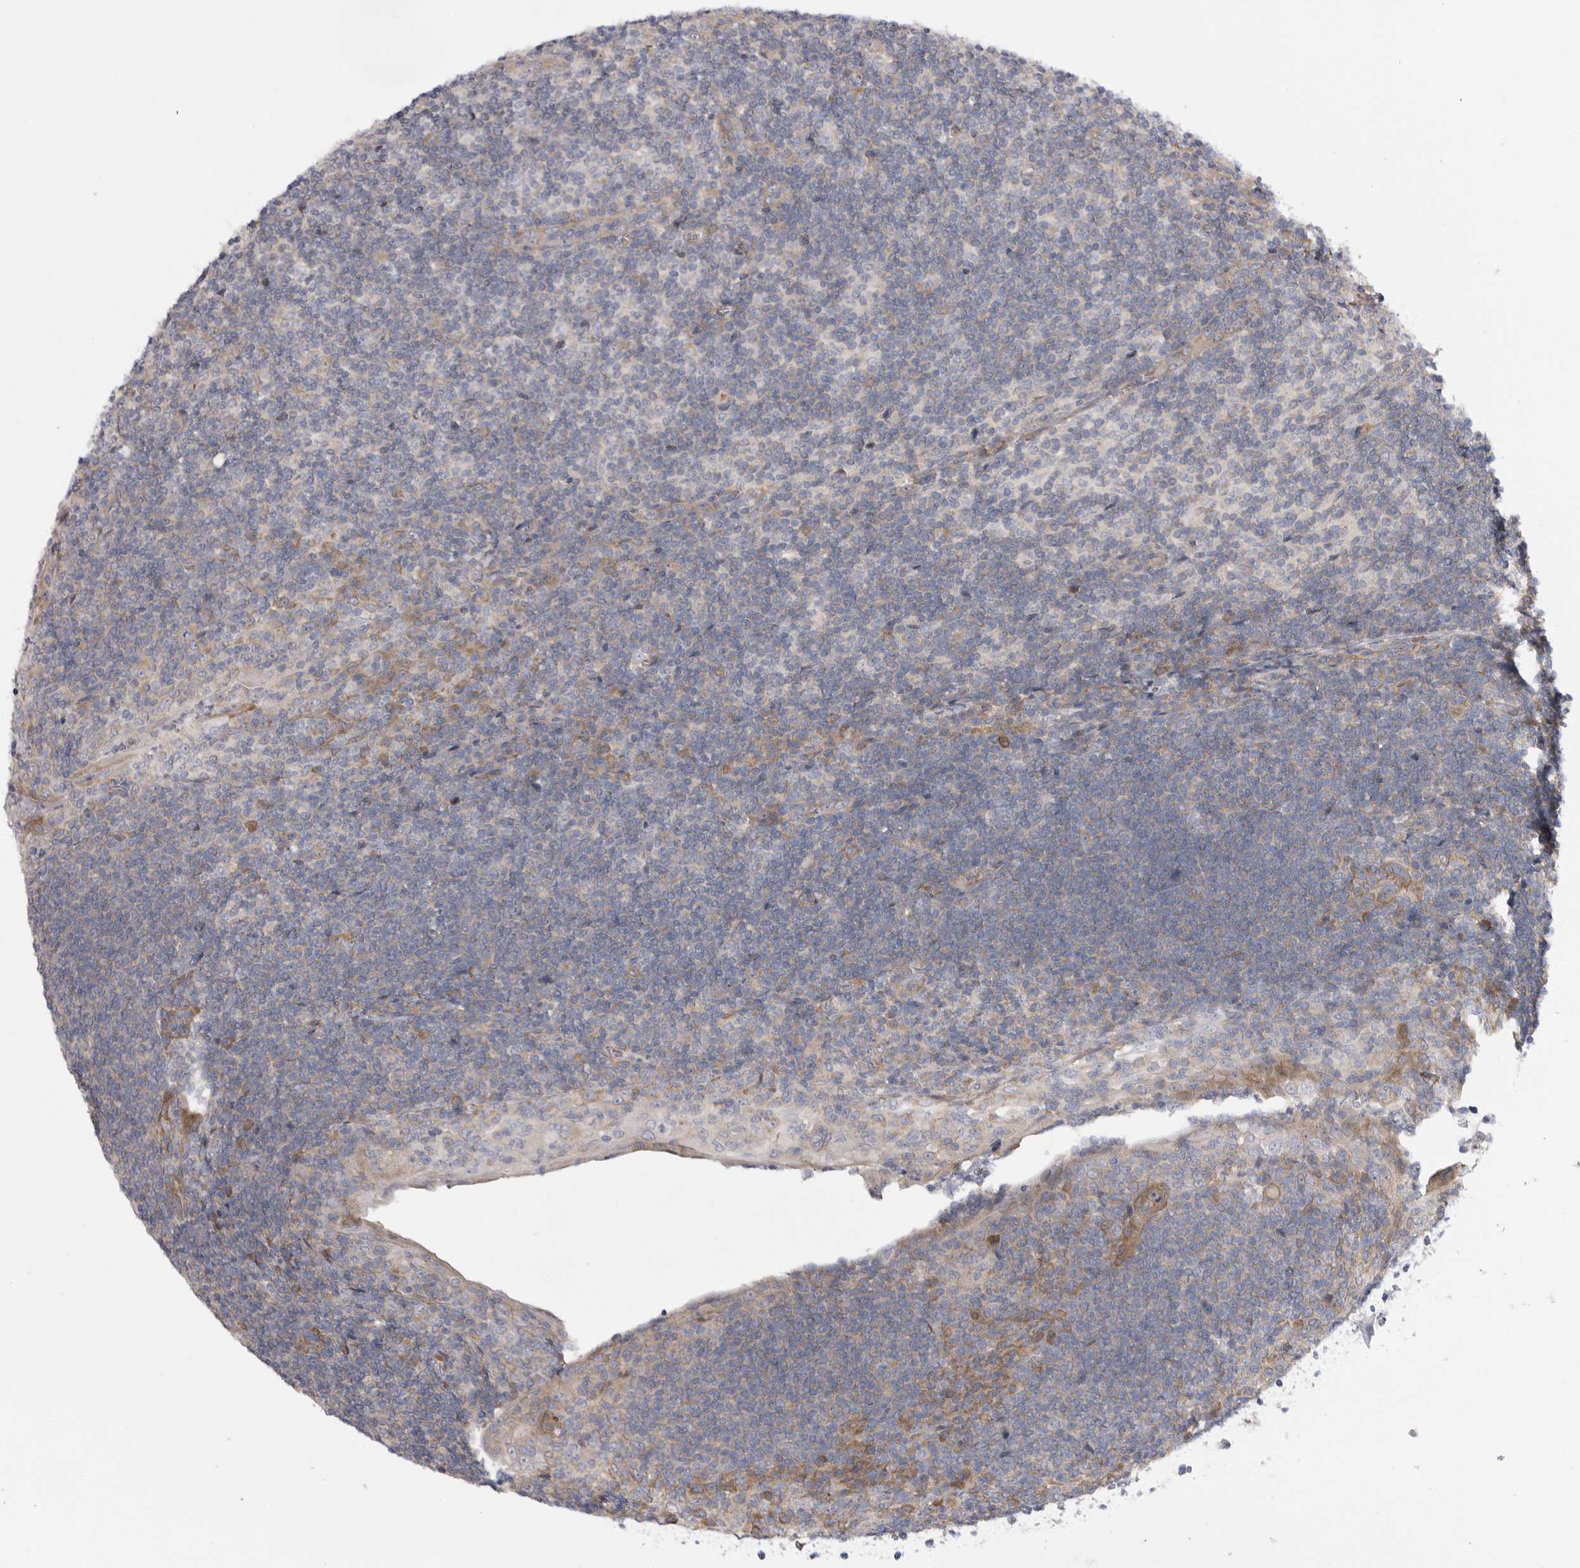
{"staining": {"intensity": "moderate", "quantity": "25%-75%", "location": "cytoplasmic/membranous"}, "tissue": "tonsil", "cell_type": "Germinal center cells", "image_type": "normal", "snomed": [{"axis": "morphology", "description": "Normal tissue, NOS"}, {"axis": "topography", "description": "Tonsil"}], "caption": "A medium amount of moderate cytoplasmic/membranous staining is identified in approximately 25%-75% of germinal center cells in benign tonsil.", "gene": "FBXO43", "patient": {"sex": "male", "age": 37}}